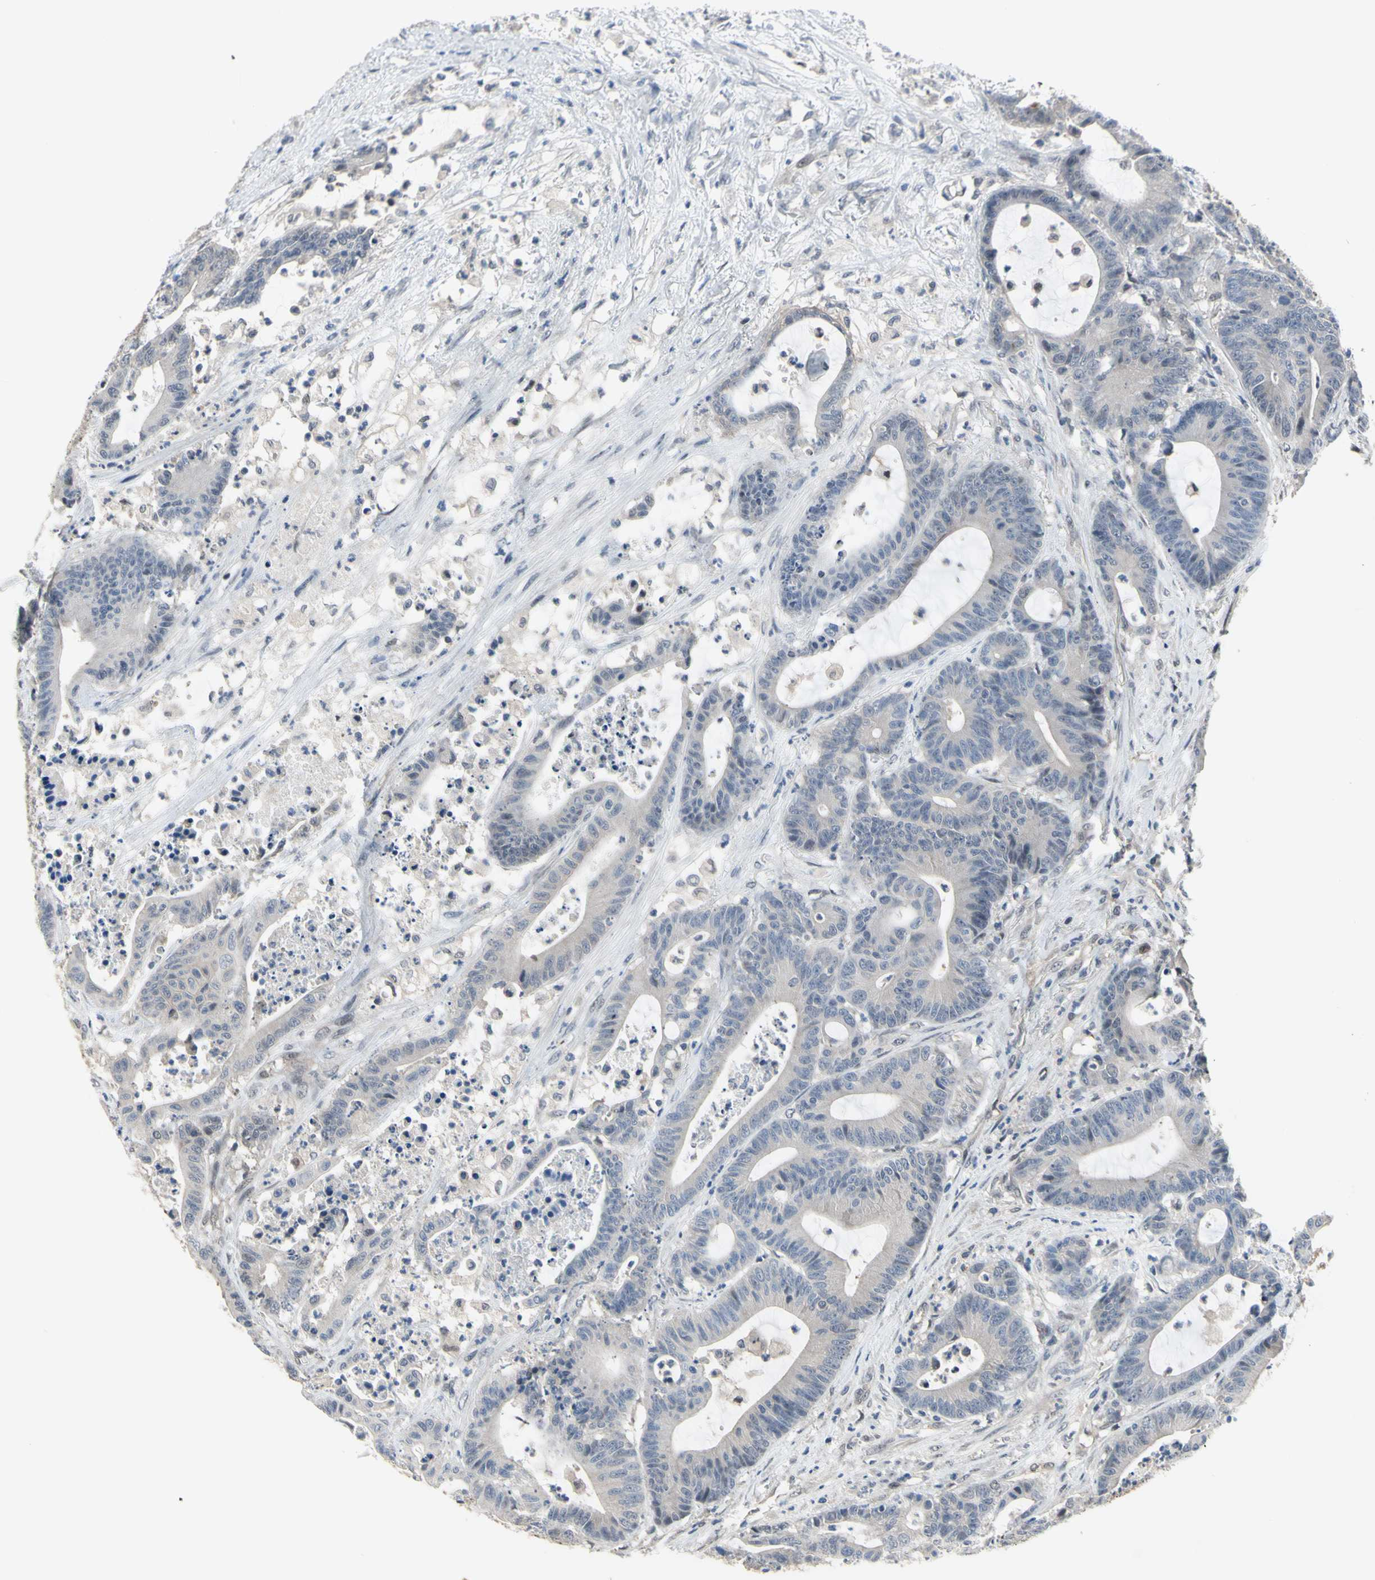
{"staining": {"intensity": "negative", "quantity": "none", "location": "none"}, "tissue": "colorectal cancer", "cell_type": "Tumor cells", "image_type": "cancer", "snomed": [{"axis": "morphology", "description": "Adenocarcinoma, NOS"}, {"axis": "topography", "description": "Colon"}], "caption": "Colorectal cancer (adenocarcinoma) was stained to show a protein in brown. There is no significant staining in tumor cells. (DAB immunohistochemistry, high magnification).", "gene": "HSPA4", "patient": {"sex": "female", "age": 84}}